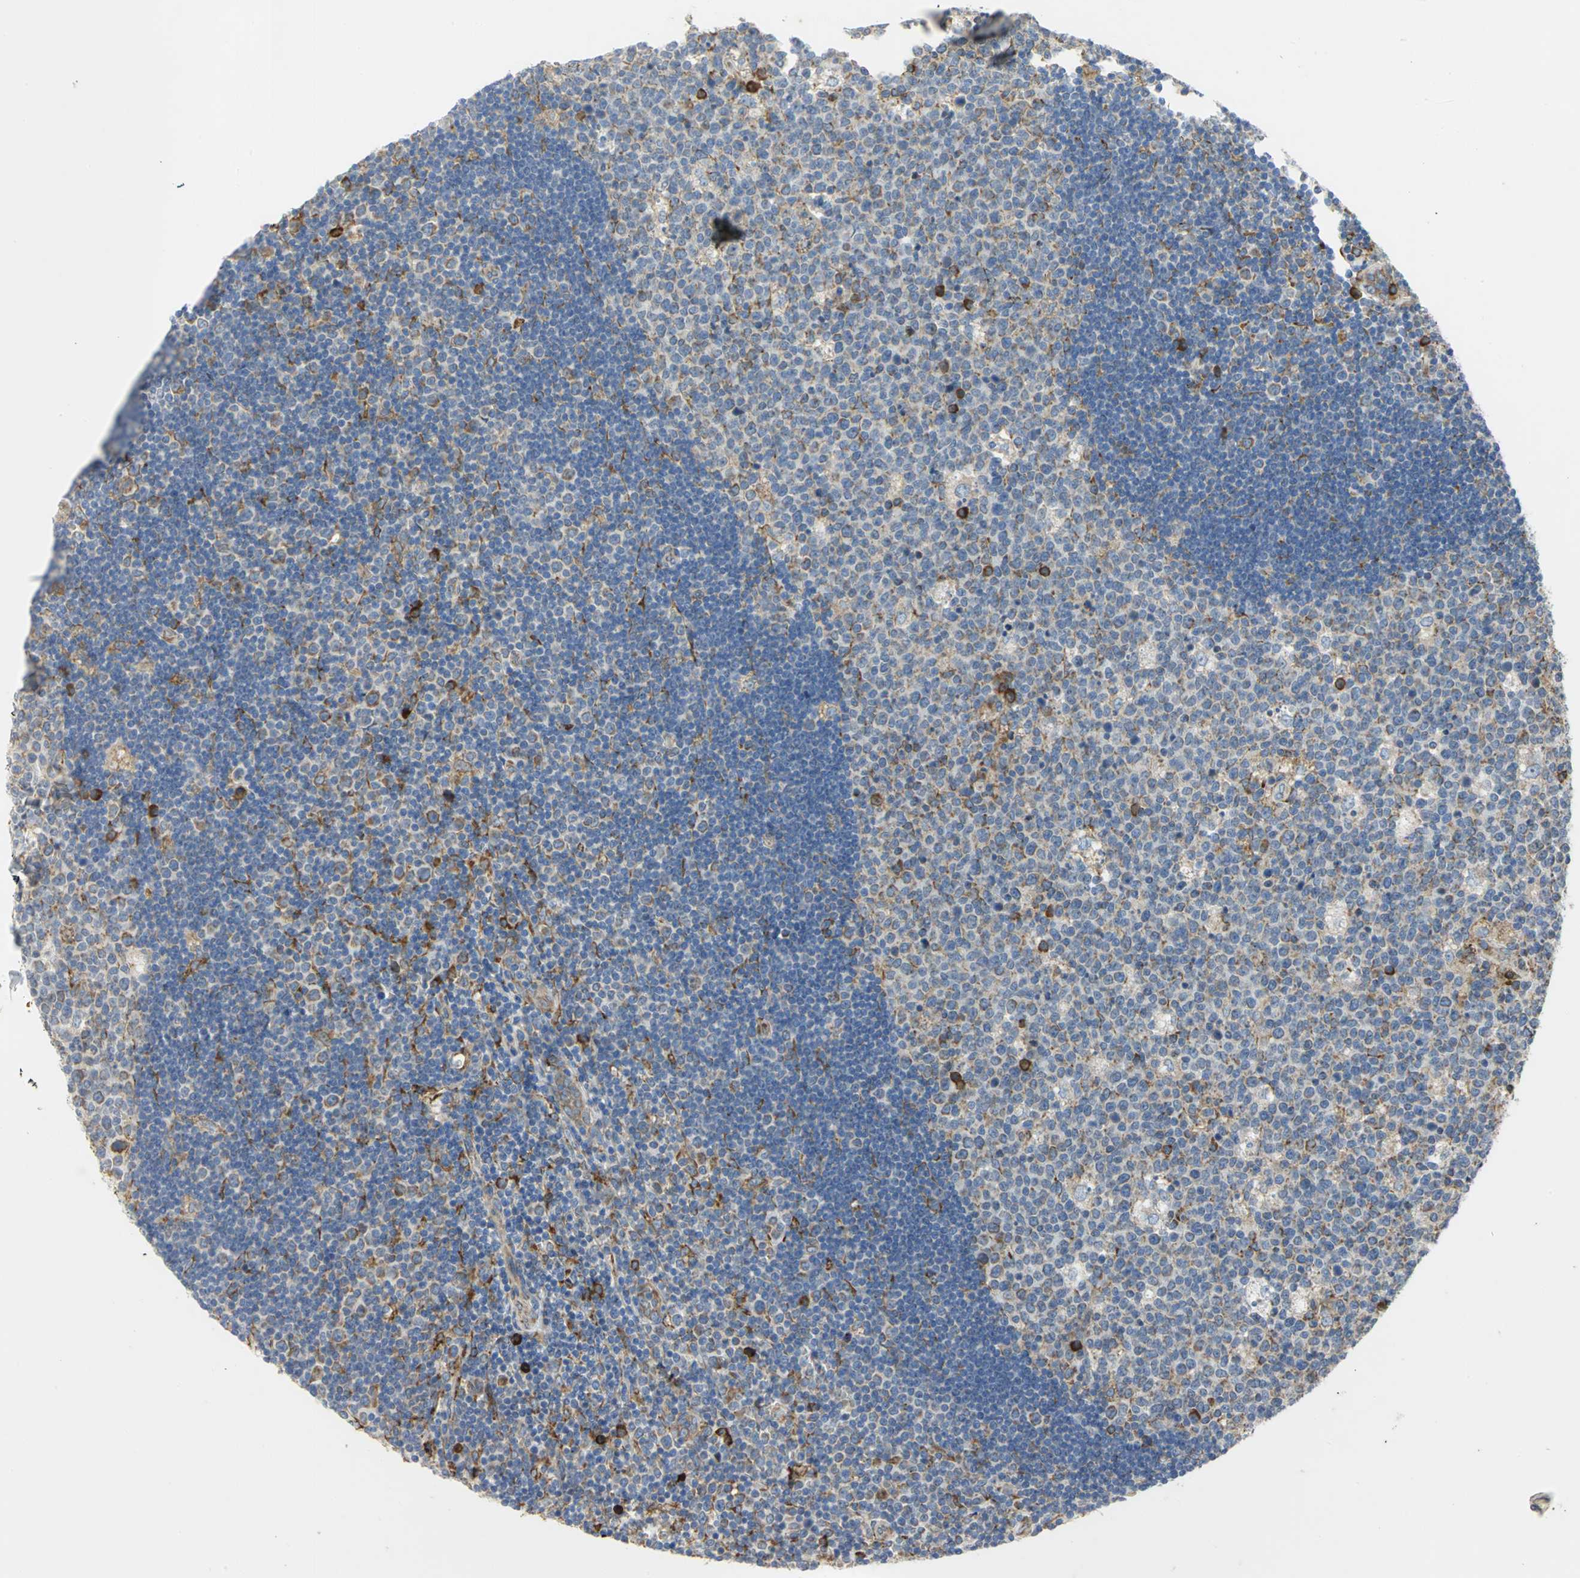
{"staining": {"intensity": "strong", "quantity": "<25%", "location": "cytoplasmic/membranous"}, "tissue": "lymph node", "cell_type": "Germinal center cells", "image_type": "normal", "snomed": [{"axis": "morphology", "description": "Normal tissue, NOS"}, {"axis": "topography", "description": "Lymph node"}, {"axis": "topography", "description": "Salivary gland"}], "caption": "Immunohistochemical staining of benign lymph node demonstrates strong cytoplasmic/membranous protein staining in about <25% of germinal center cells.", "gene": "TULP4", "patient": {"sex": "male", "age": 8}}